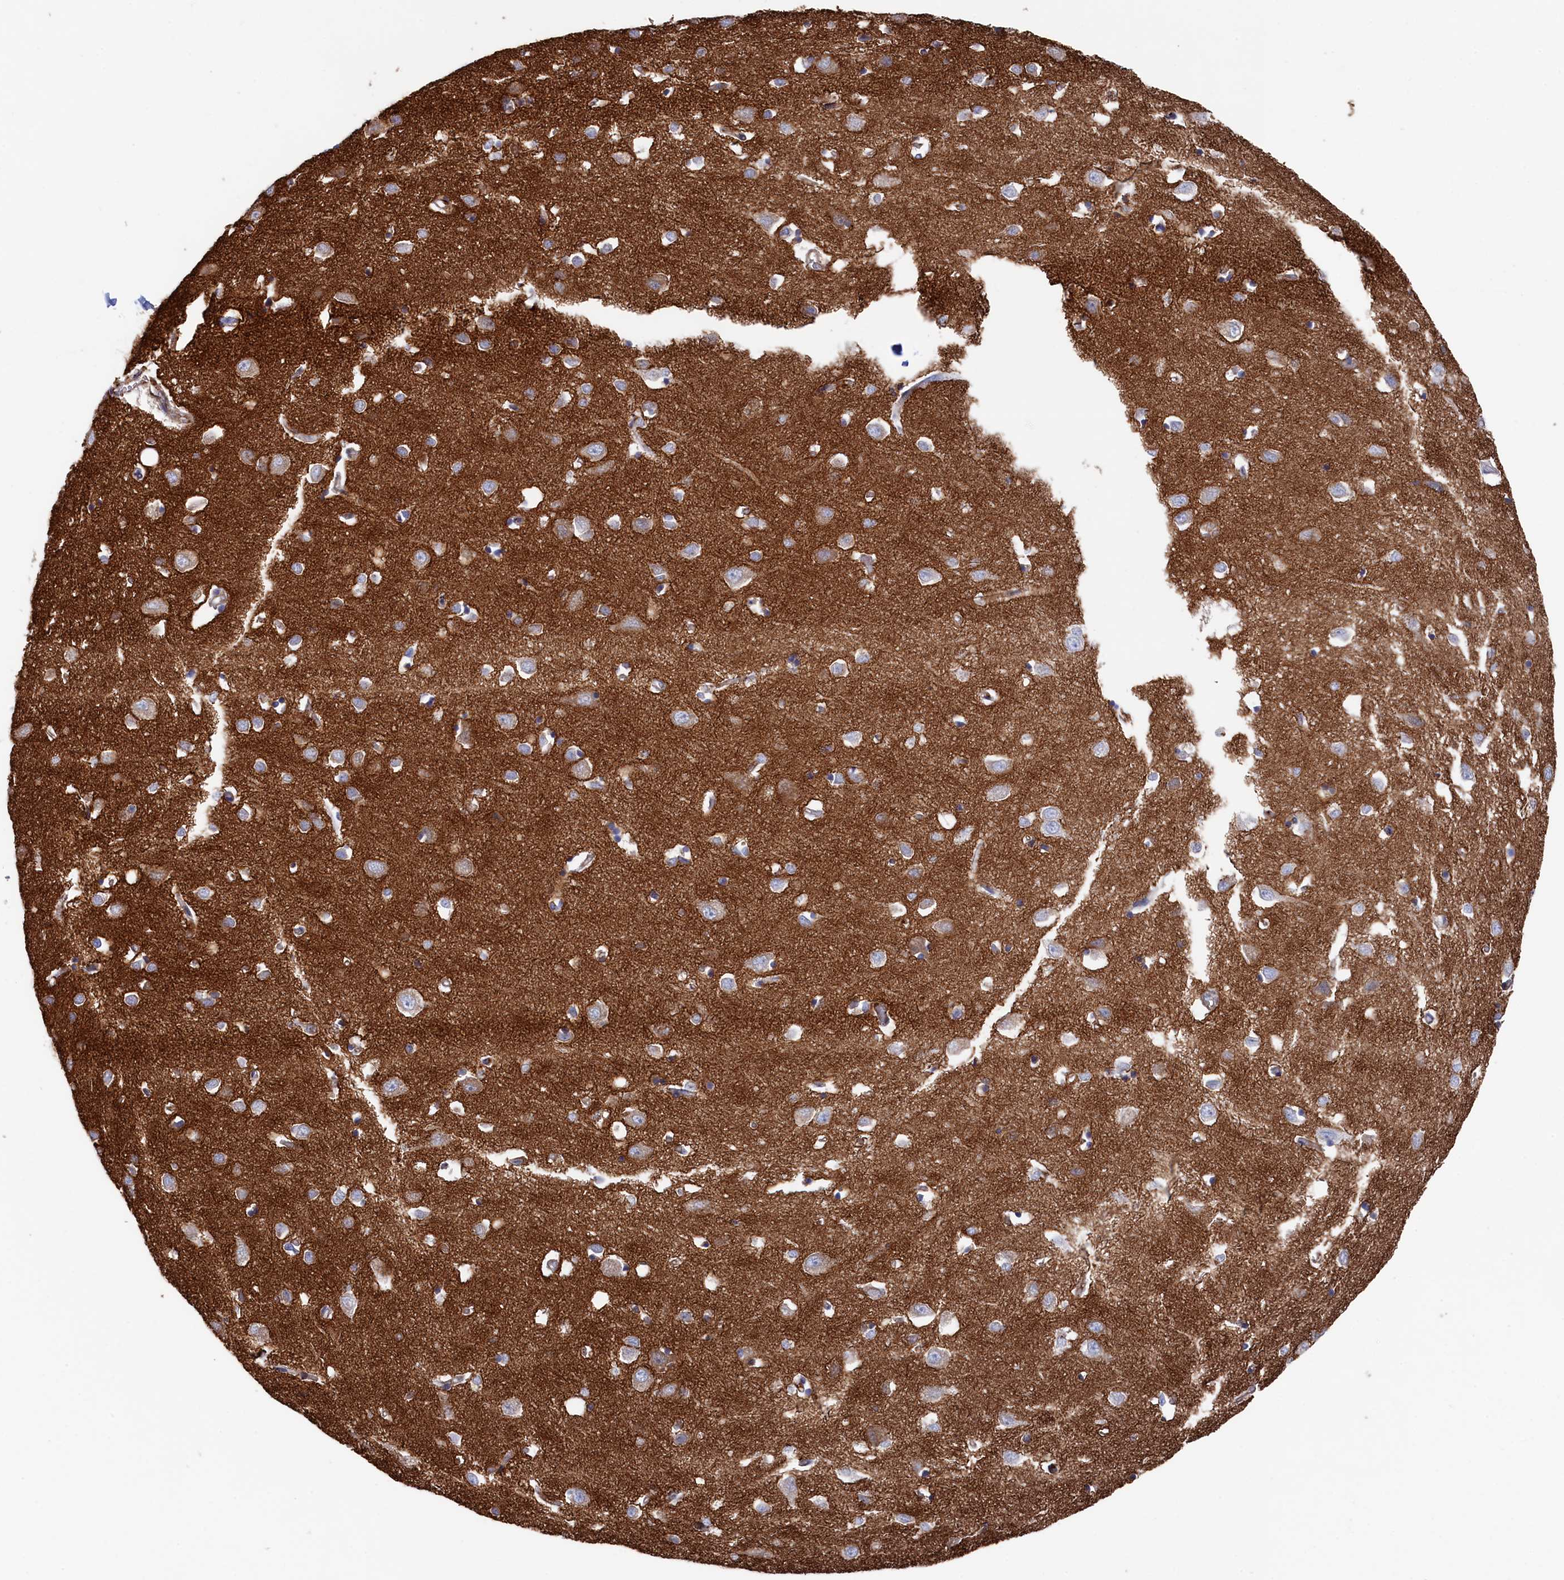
{"staining": {"intensity": "weak", "quantity": "25%-75%", "location": "cytoplasmic/membranous"}, "tissue": "cerebral cortex", "cell_type": "Endothelial cells", "image_type": "normal", "snomed": [{"axis": "morphology", "description": "Normal tissue, NOS"}, {"axis": "topography", "description": "Cerebral cortex"}], "caption": "Unremarkable cerebral cortex was stained to show a protein in brown. There is low levels of weak cytoplasmic/membranous expression in about 25%-75% of endothelial cells.", "gene": "C12orf73", "patient": {"sex": "female", "age": 64}}